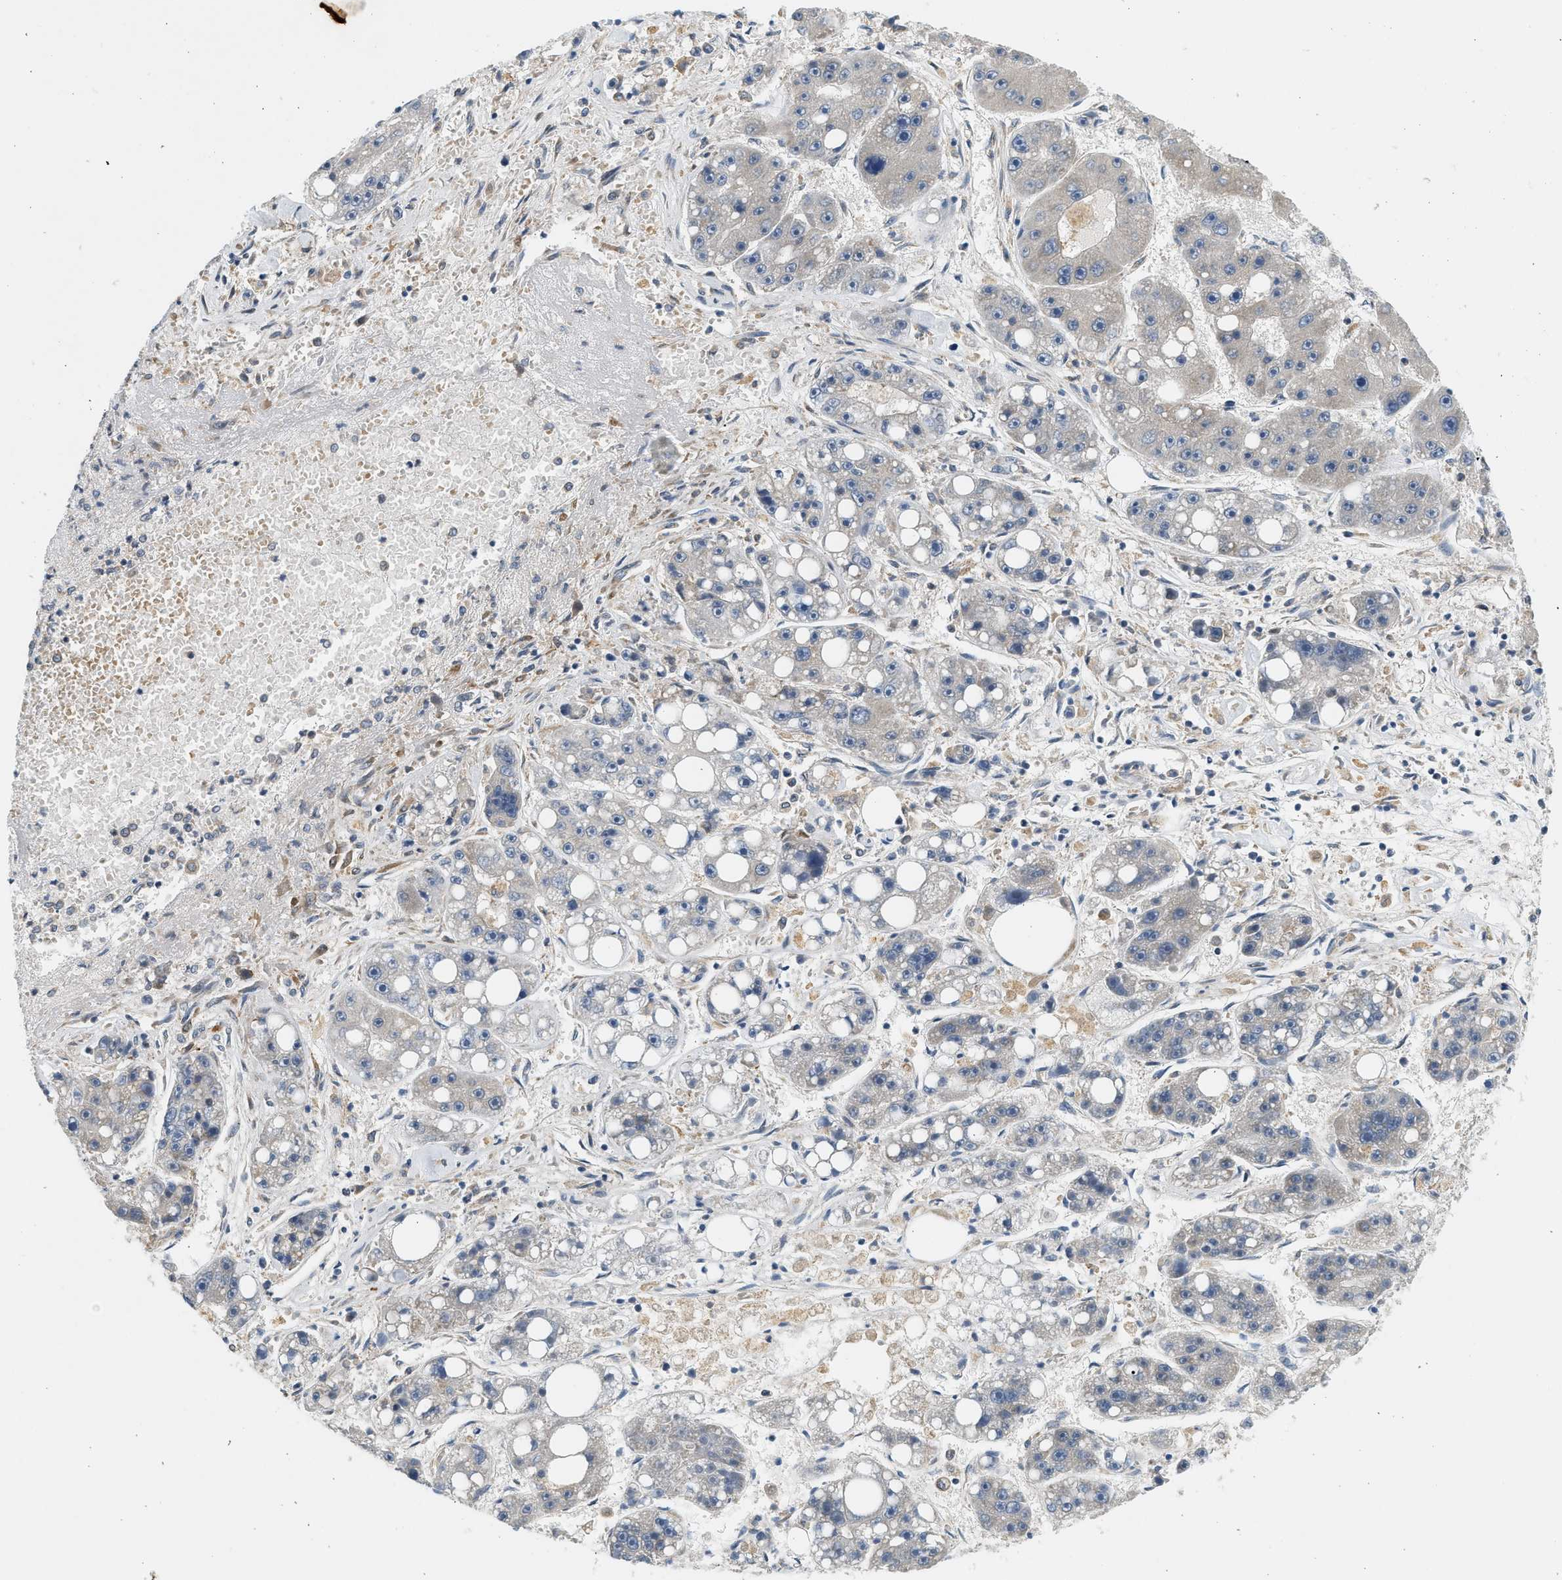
{"staining": {"intensity": "negative", "quantity": "none", "location": "none"}, "tissue": "liver cancer", "cell_type": "Tumor cells", "image_type": "cancer", "snomed": [{"axis": "morphology", "description": "Carcinoma, Hepatocellular, NOS"}, {"axis": "topography", "description": "Liver"}], "caption": "Immunohistochemistry (IHC) histopathology image of neoplastic tissue: liver hepatocellular carcinoma stained with DAB (3,3'-diaminobenzidine) displays no significant protein staining in tumor cells.", "gene": "KDELR2", "patient": {"sex": "female", "age": 61}}